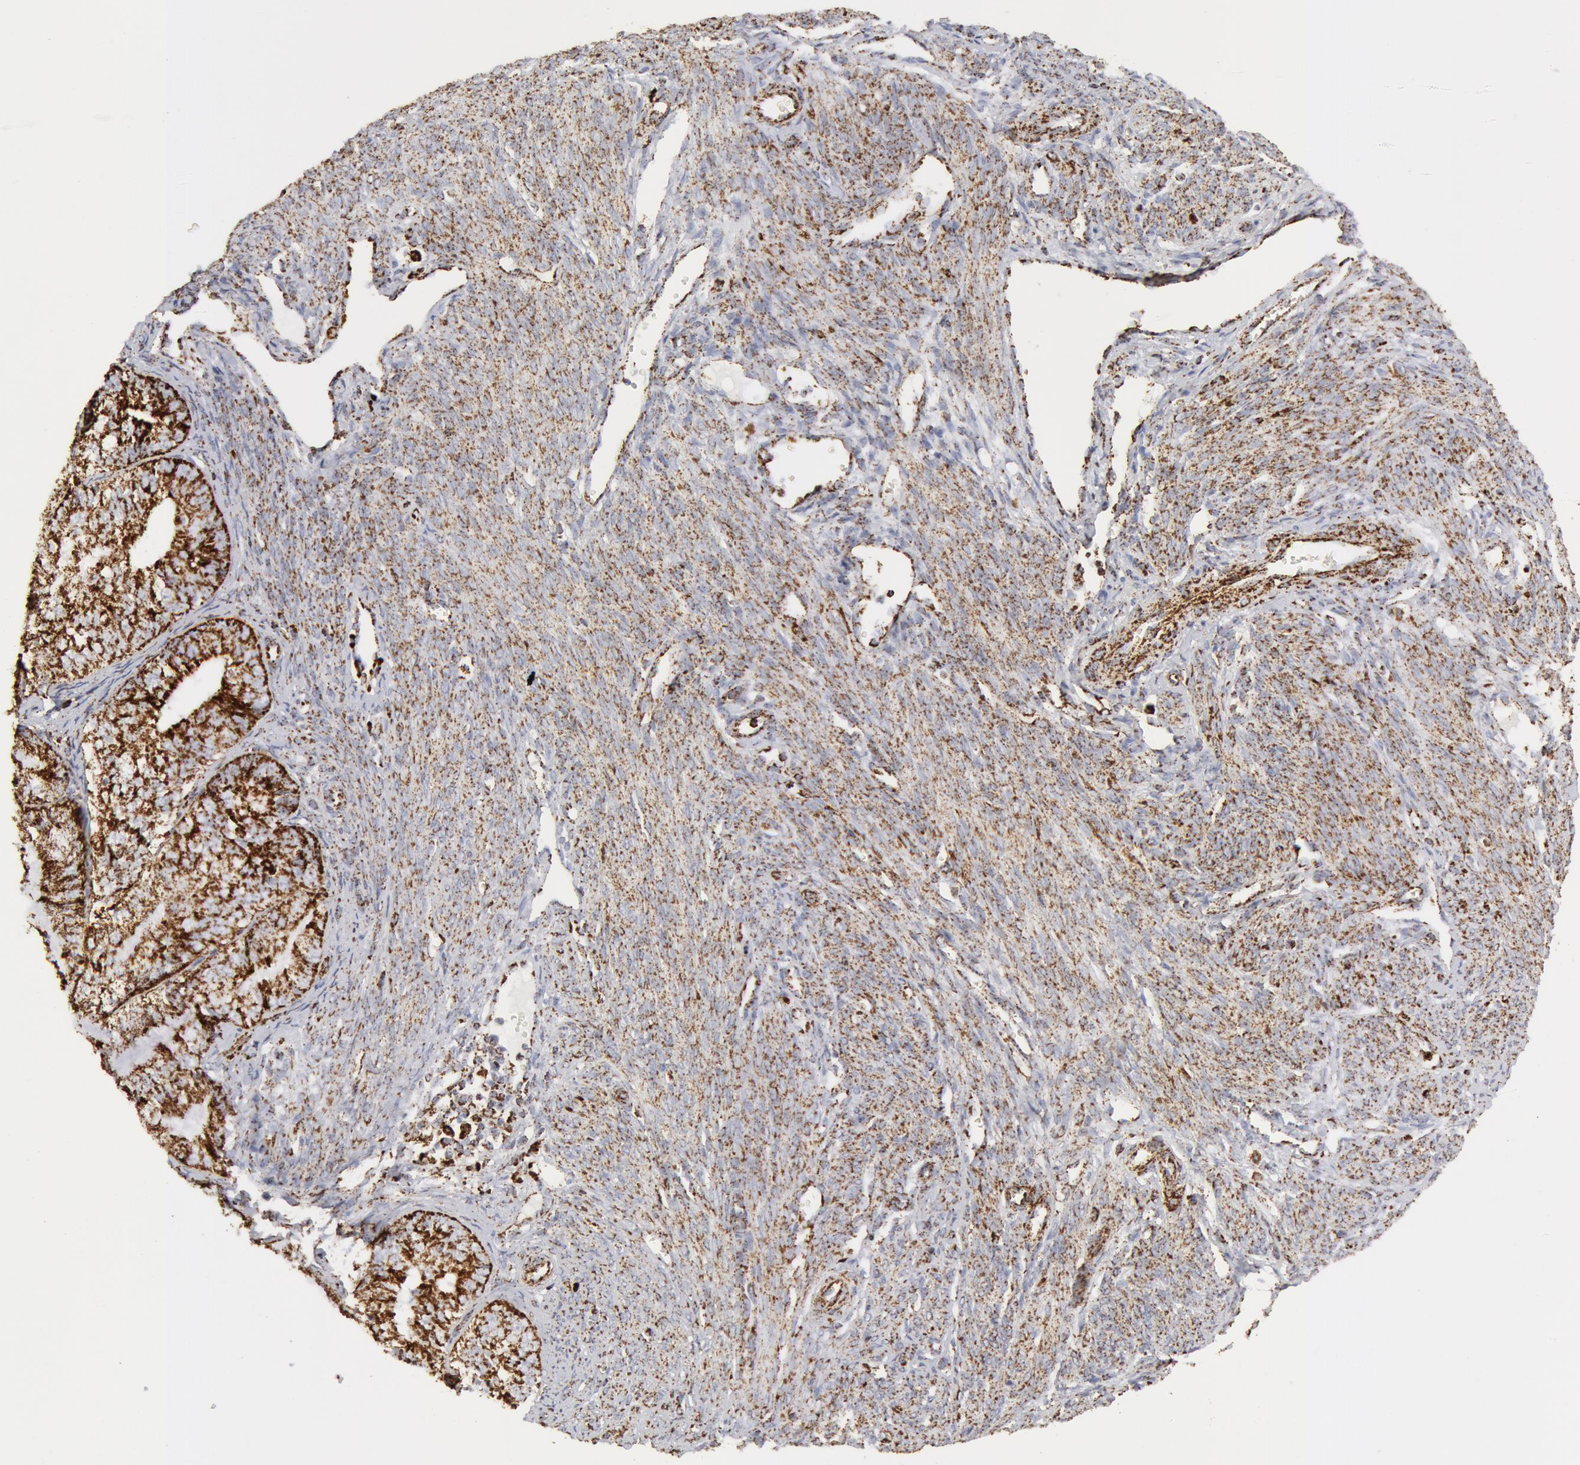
{"staining": {"intensity": "strong", "quantity": ">75%", "location": "cytoplasmic/membranous"}, "tissue": "endometrial cancer", "cell_type": "Tumor cells", "image_type": "cancer", "snomed": [{"axis": "morphology", "description": "Adenocarcinoma, NOS"}, {"axis": "topography", "description": "Endometrium"}], "caption": "The histopathology image demonstrates immunohistochemical staining of endometrial cancer (adenocarcinoma). There is strong cytoplasmic/membranous positivity is appreciated in about >75% of tumor cells. The protein of interest is shown in brown color, while the nuclei are stained blue.", "gene": "ATP5F1B", "patient": {"sex": "female", "age": 66}}